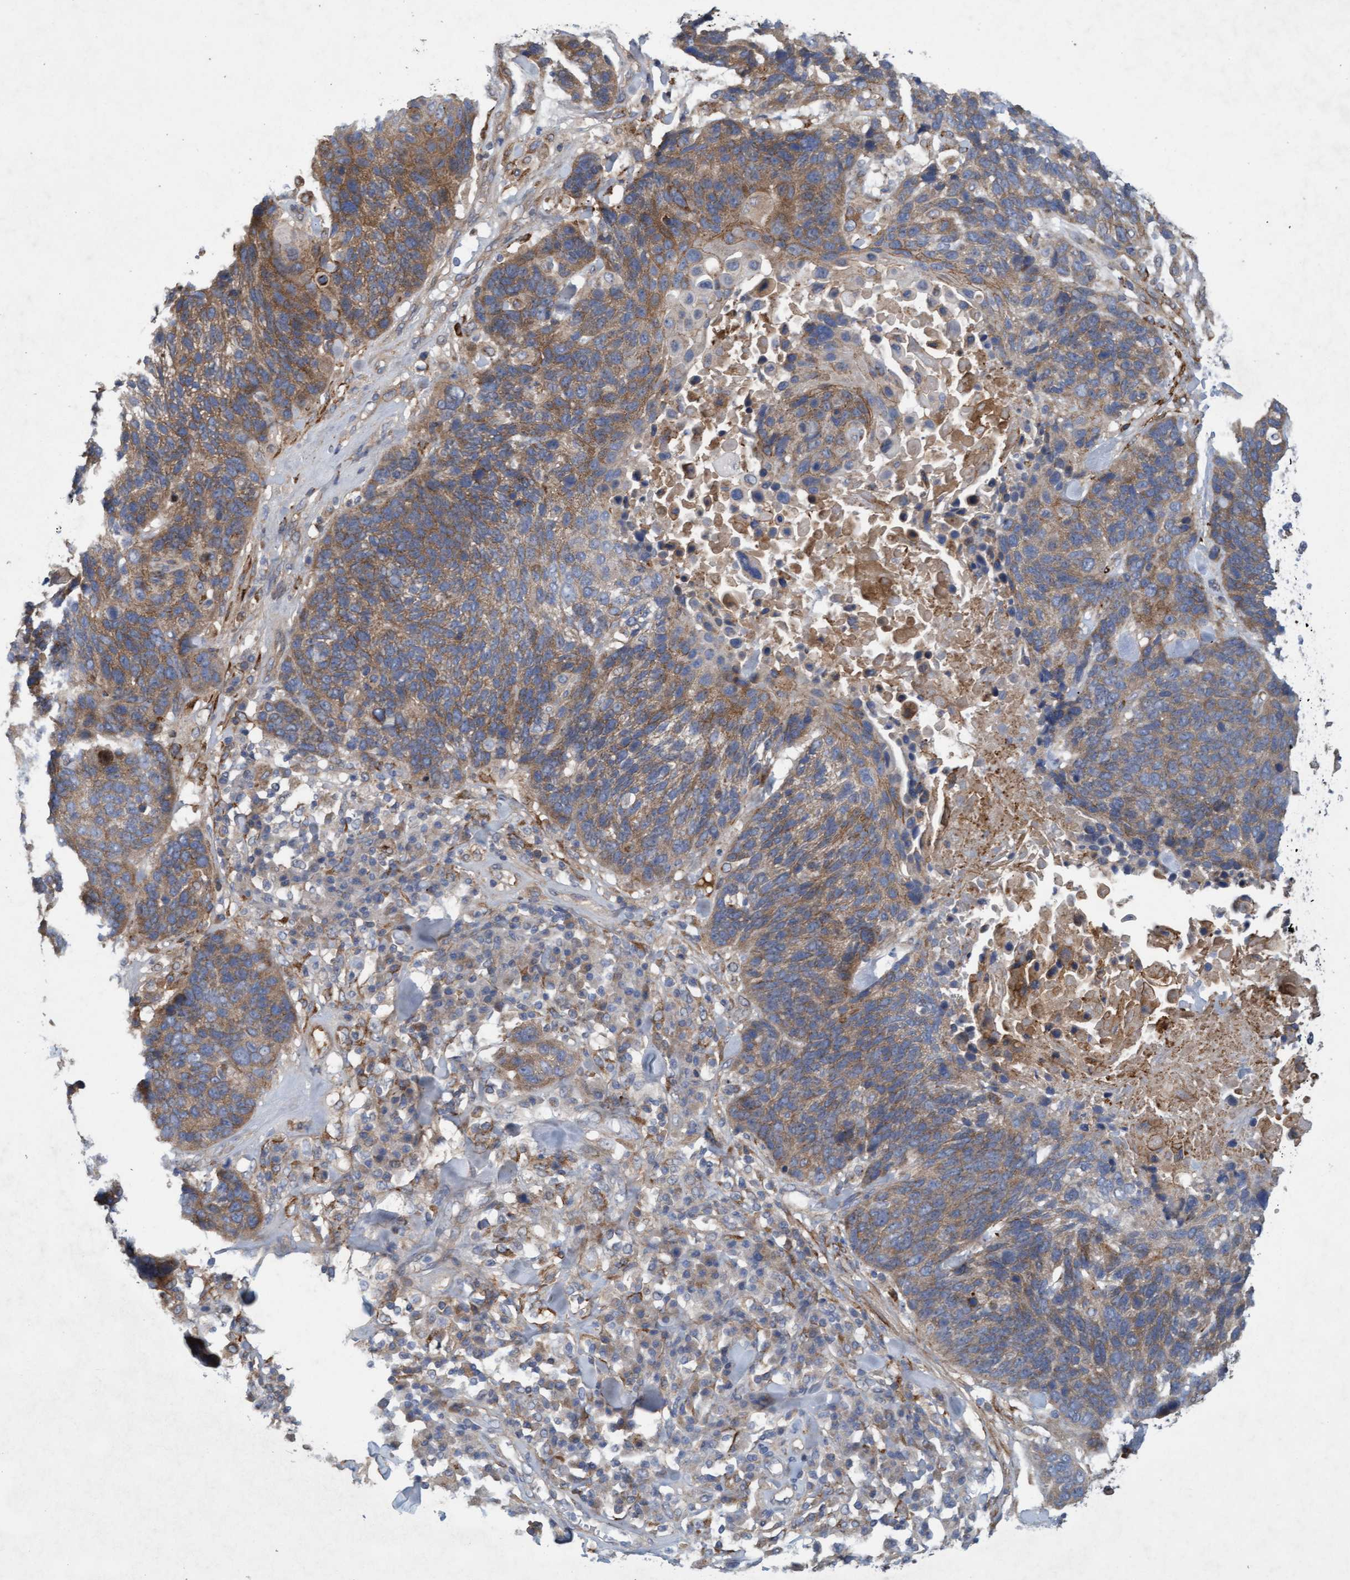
{"staining": {"intensity": "moderate", "quantity": ">75%", "location": "cytoplasmic/membranous"}, "tissue": "lung cancer", "cell_type": "Tumor cells", "image_type": "cancer", "snomed": [{"axis": "morphology", "description": "Squamous cell carcinoma, NOS"}, {"axis": "topography", "description": "Lung"}], "caption": "The immunohistochemical stain highlights moderate cytoplasmic/membranous positivity in tumor cells of lung cancer (squamous cell carcinoma) tissue. (DAB IHC, brown staining for protein, blue staining for nuclei).", "gene": "DDHD2", "patient": {"sex": "male", "age": 65}}